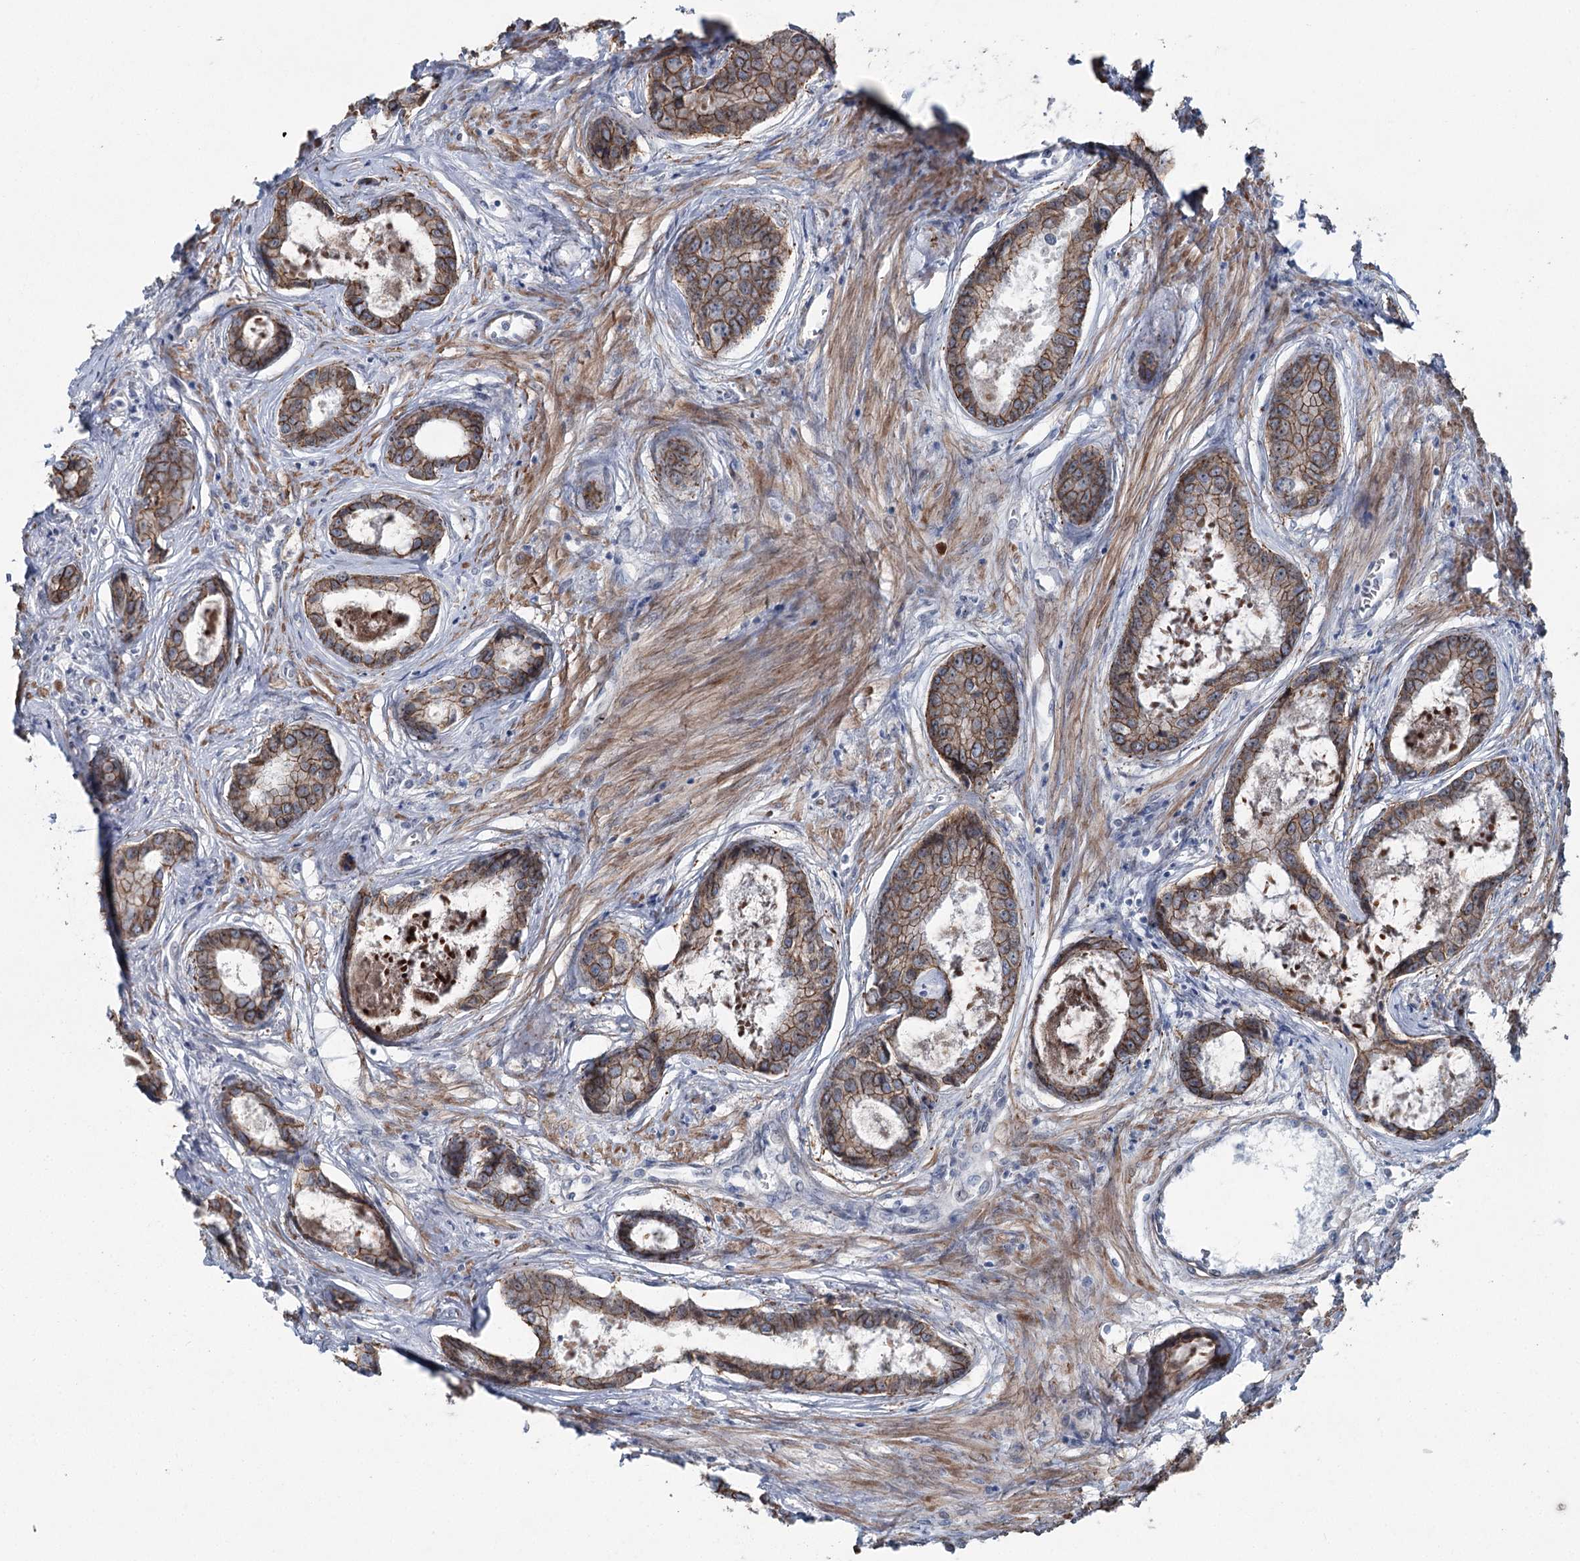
{"staining": {"intensity": "moderate", "quantity": ">75%", "location": "cytoplasmic/membranous"}, "tissue": "prostate cancer", "cell_type": "Tumor cells", "image_type": "cancer", "snomed": [{"axis": "morphology", "description": "Adenocarcinoma, Low grade"}, {"axis": "topography", "description": "Prostate"}], "caption": "DAB immunohistochemical staining of prostate cancer displays moderate cytoplasmic/membranous protein staining in about >75% of tumor cells.", "gene": "FAM120B", "patient": {"sex": "male", "age": 68}}